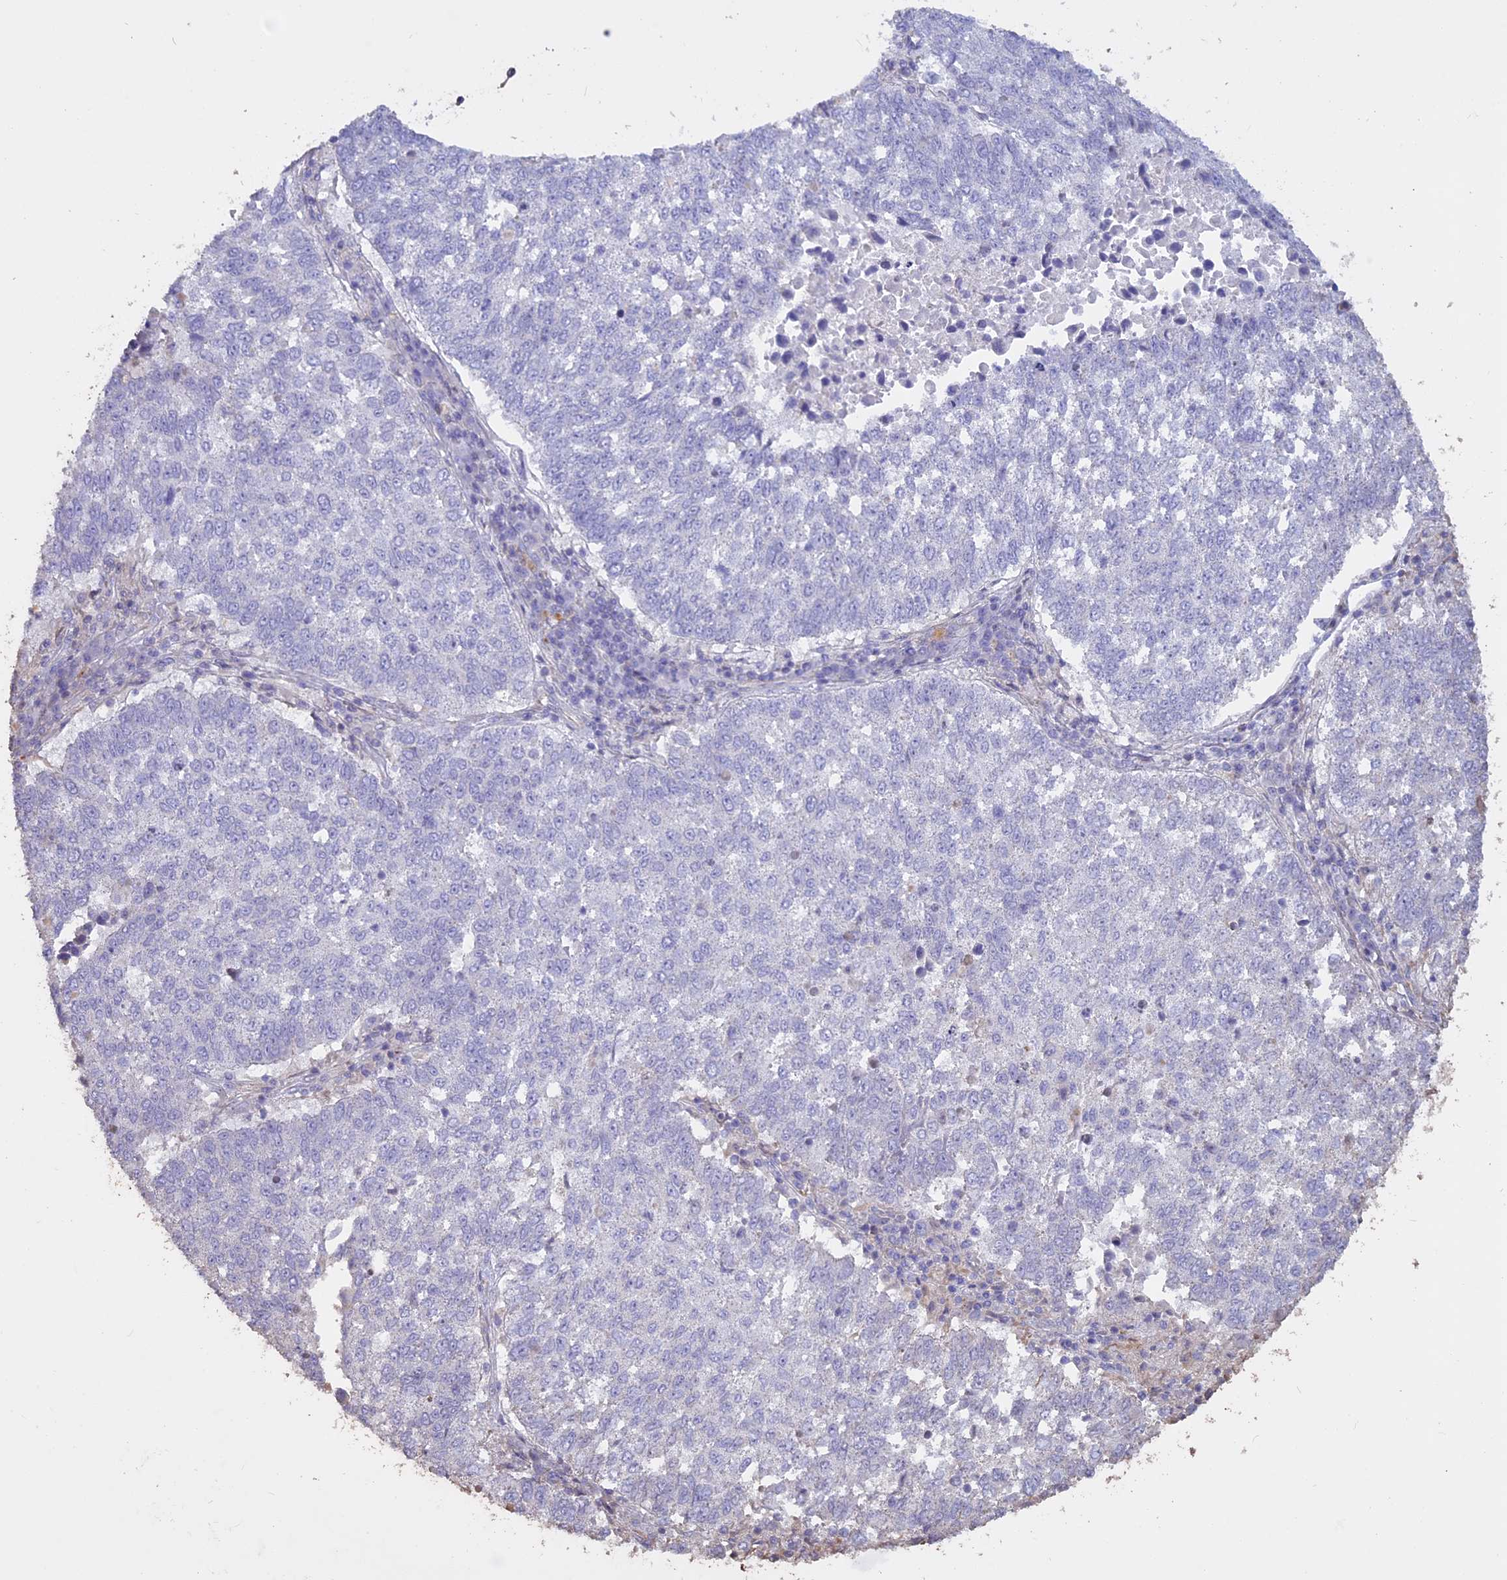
{"staining": {"intensity": "negative", "quantity": "none", "location": "none"}, "tissue": "lung cancer", "cell_type": "Tumor cells", "image_type": "cancer", "snomed": [{"axis": "morphology", "description": "Squamous cell carcinoma, NOS"}, {"axis": "topography", "description": "Lung"}], "caption": "DAB immunohistochemical staining of lung cancer (squamous cell carcinoma) exhibits no significant positivity in tumor cells.", "gene": "CCDC148", "patient": {"sex": "male", "age": 73}}